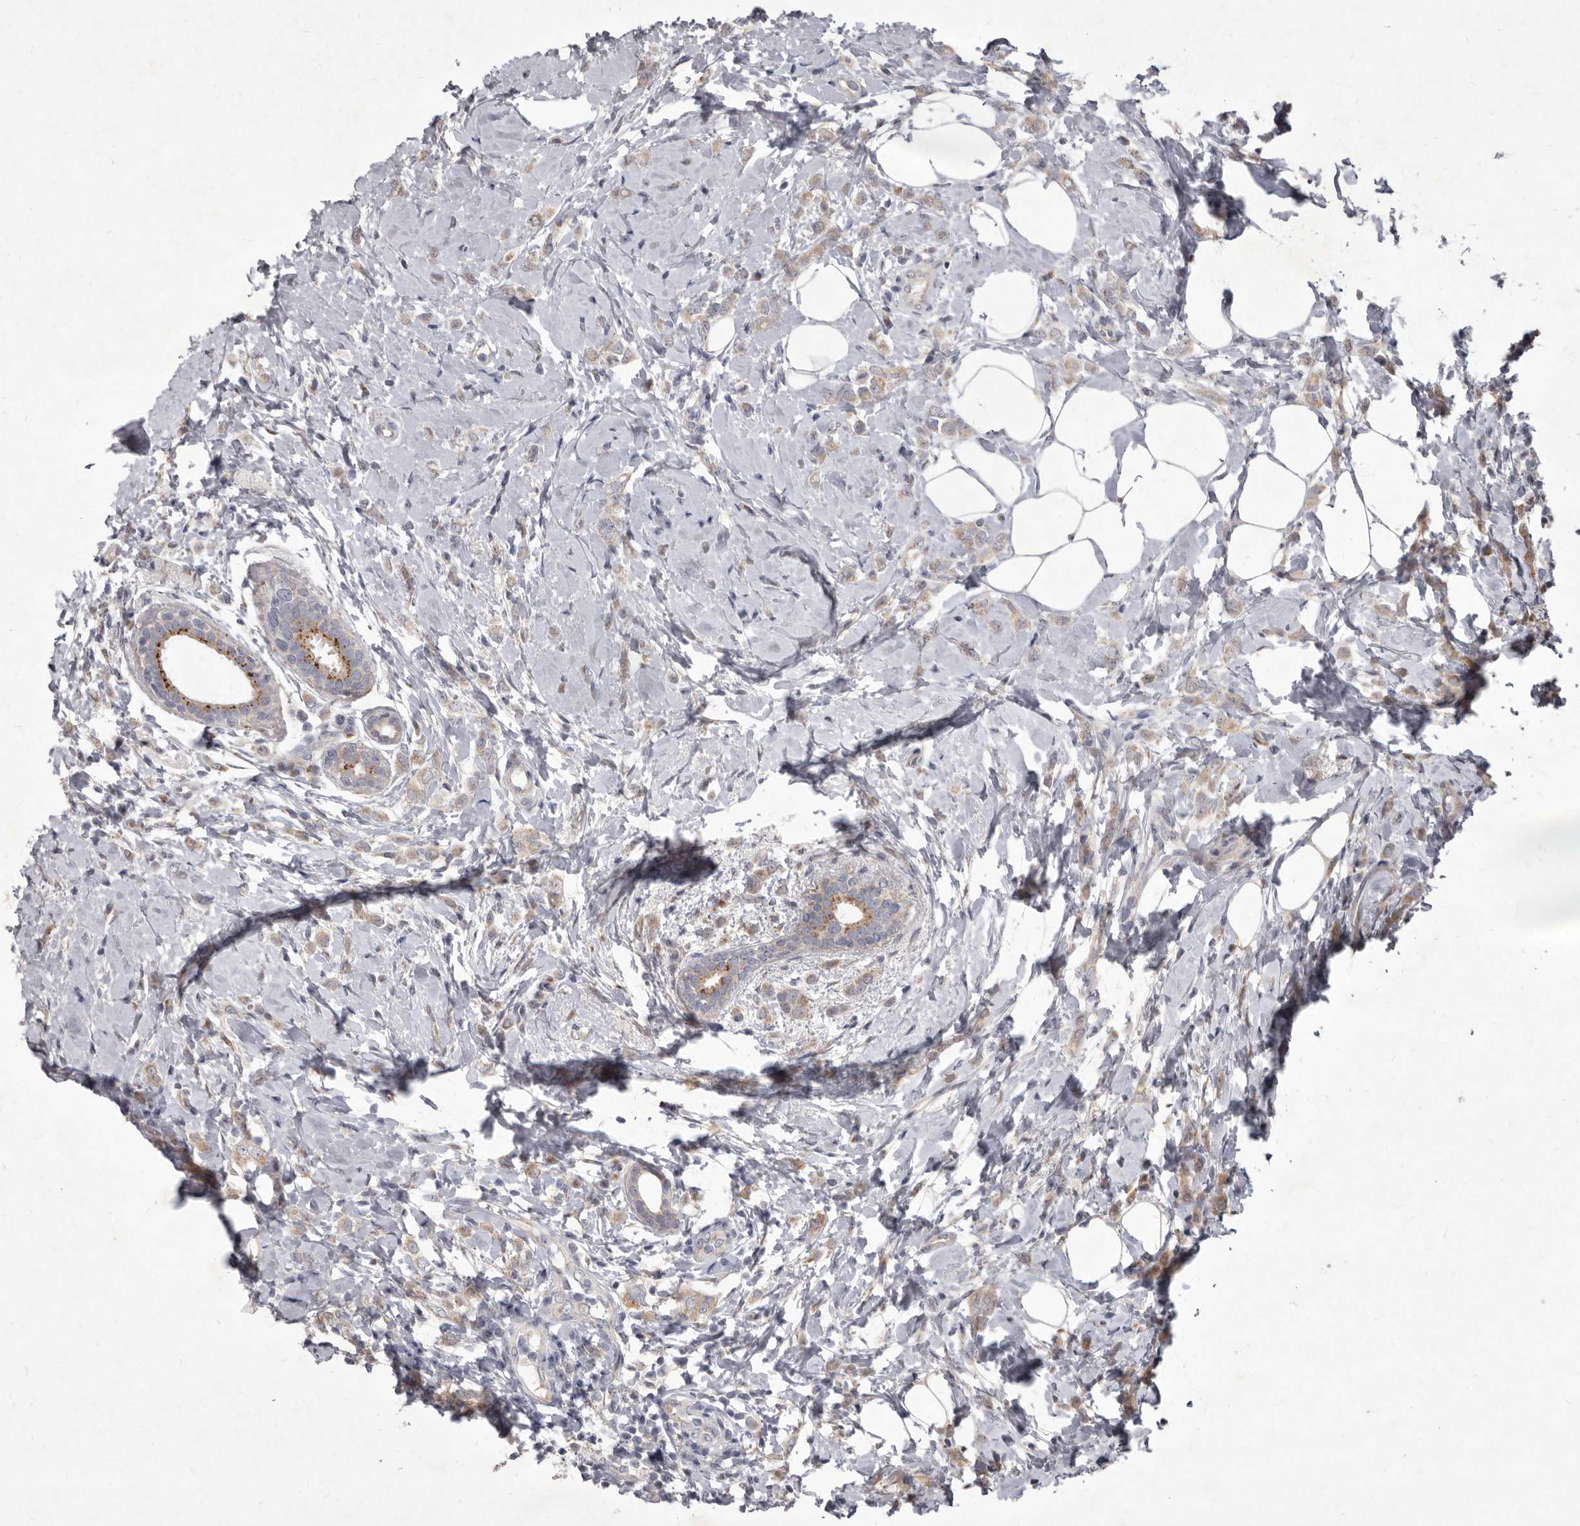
{"staining": {"intensity": "weak", "quantity": ">75%", "location": "cytoplasmic/membranous"}, "tissue": "breast cancer", "cell_type": "Tumor cells", "image_type": "cancer", "snomed": [{"axis": "morphology", "description": "Lobular carcinoma"}, {"axis": "topography", "description": "Breast"}], "caption": "Immunohistochemical staining of human breast lobular carcinoma reveals low levels of weak cytoplasmic/membranous protein positivity in approximately >75% of tumor cells. The protein is shown in brown color, while the nuclei are stained blue.", "gene": "P2RX6", "patient": {"sex": "female", "age": 47}}